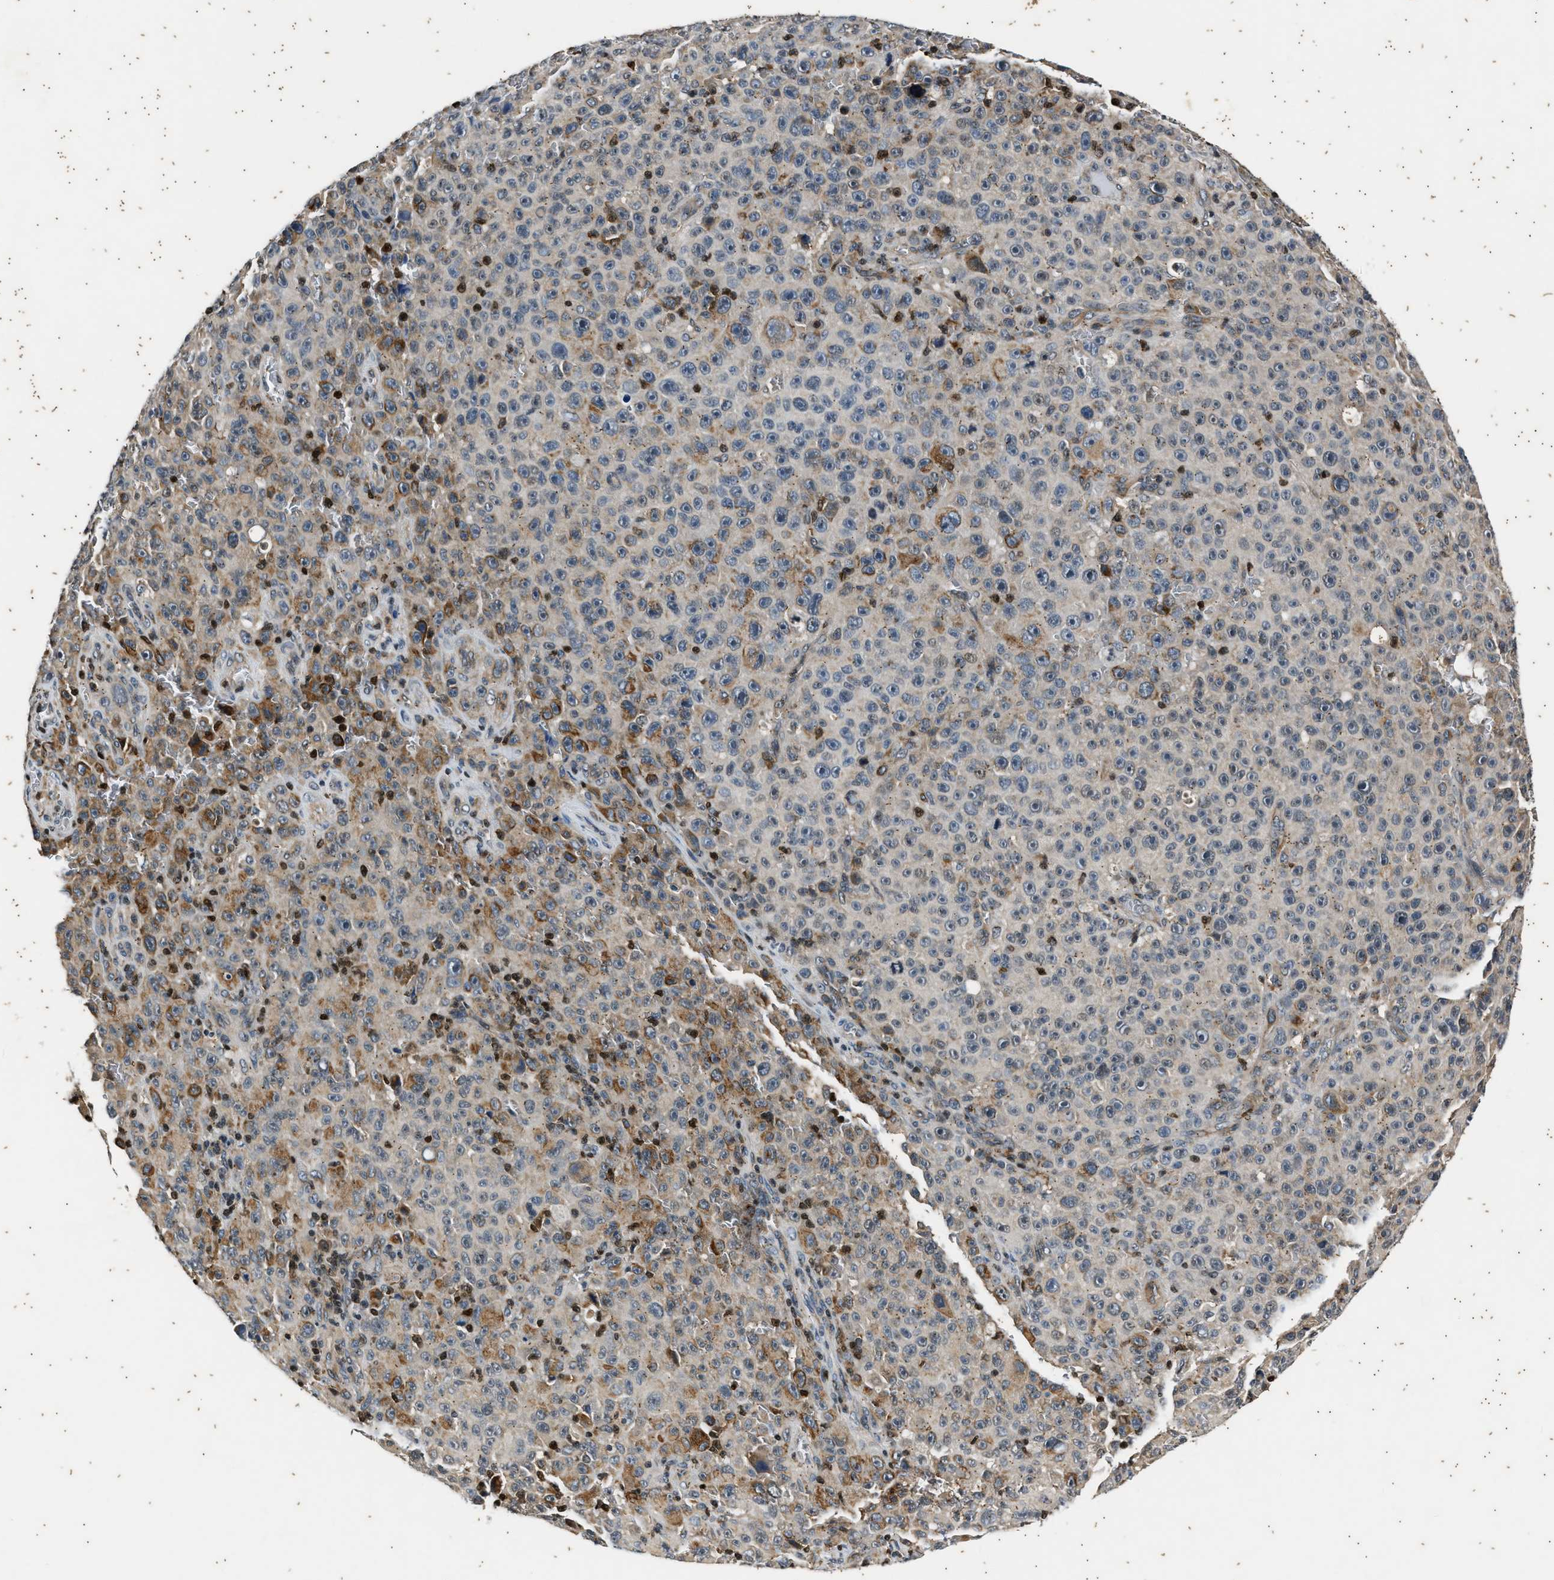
{"staining": {"intensity": "weak", "quantity": "25%-75%", "location": "cytoplasmic/membranous"}, "tissue": "melanoma", "cell_type": "Tumor cells", "image_type": "cancer", "snomed": [{"axis": "morphology", "description": "Malignant melanoma, NOS"}, {"axis": "topography", "description": "Skin"}], "caption": "Immunohistochemical staining of malignant melanoma shows weak cytoplasmic/membranous protein staining in approximately 25%-75% of tumor cells. The protein of interest is shown in brown color, while the nuclei are stained blue.", "gene": "PTPN7", "patient": {"sex": "female", "age": 82}}